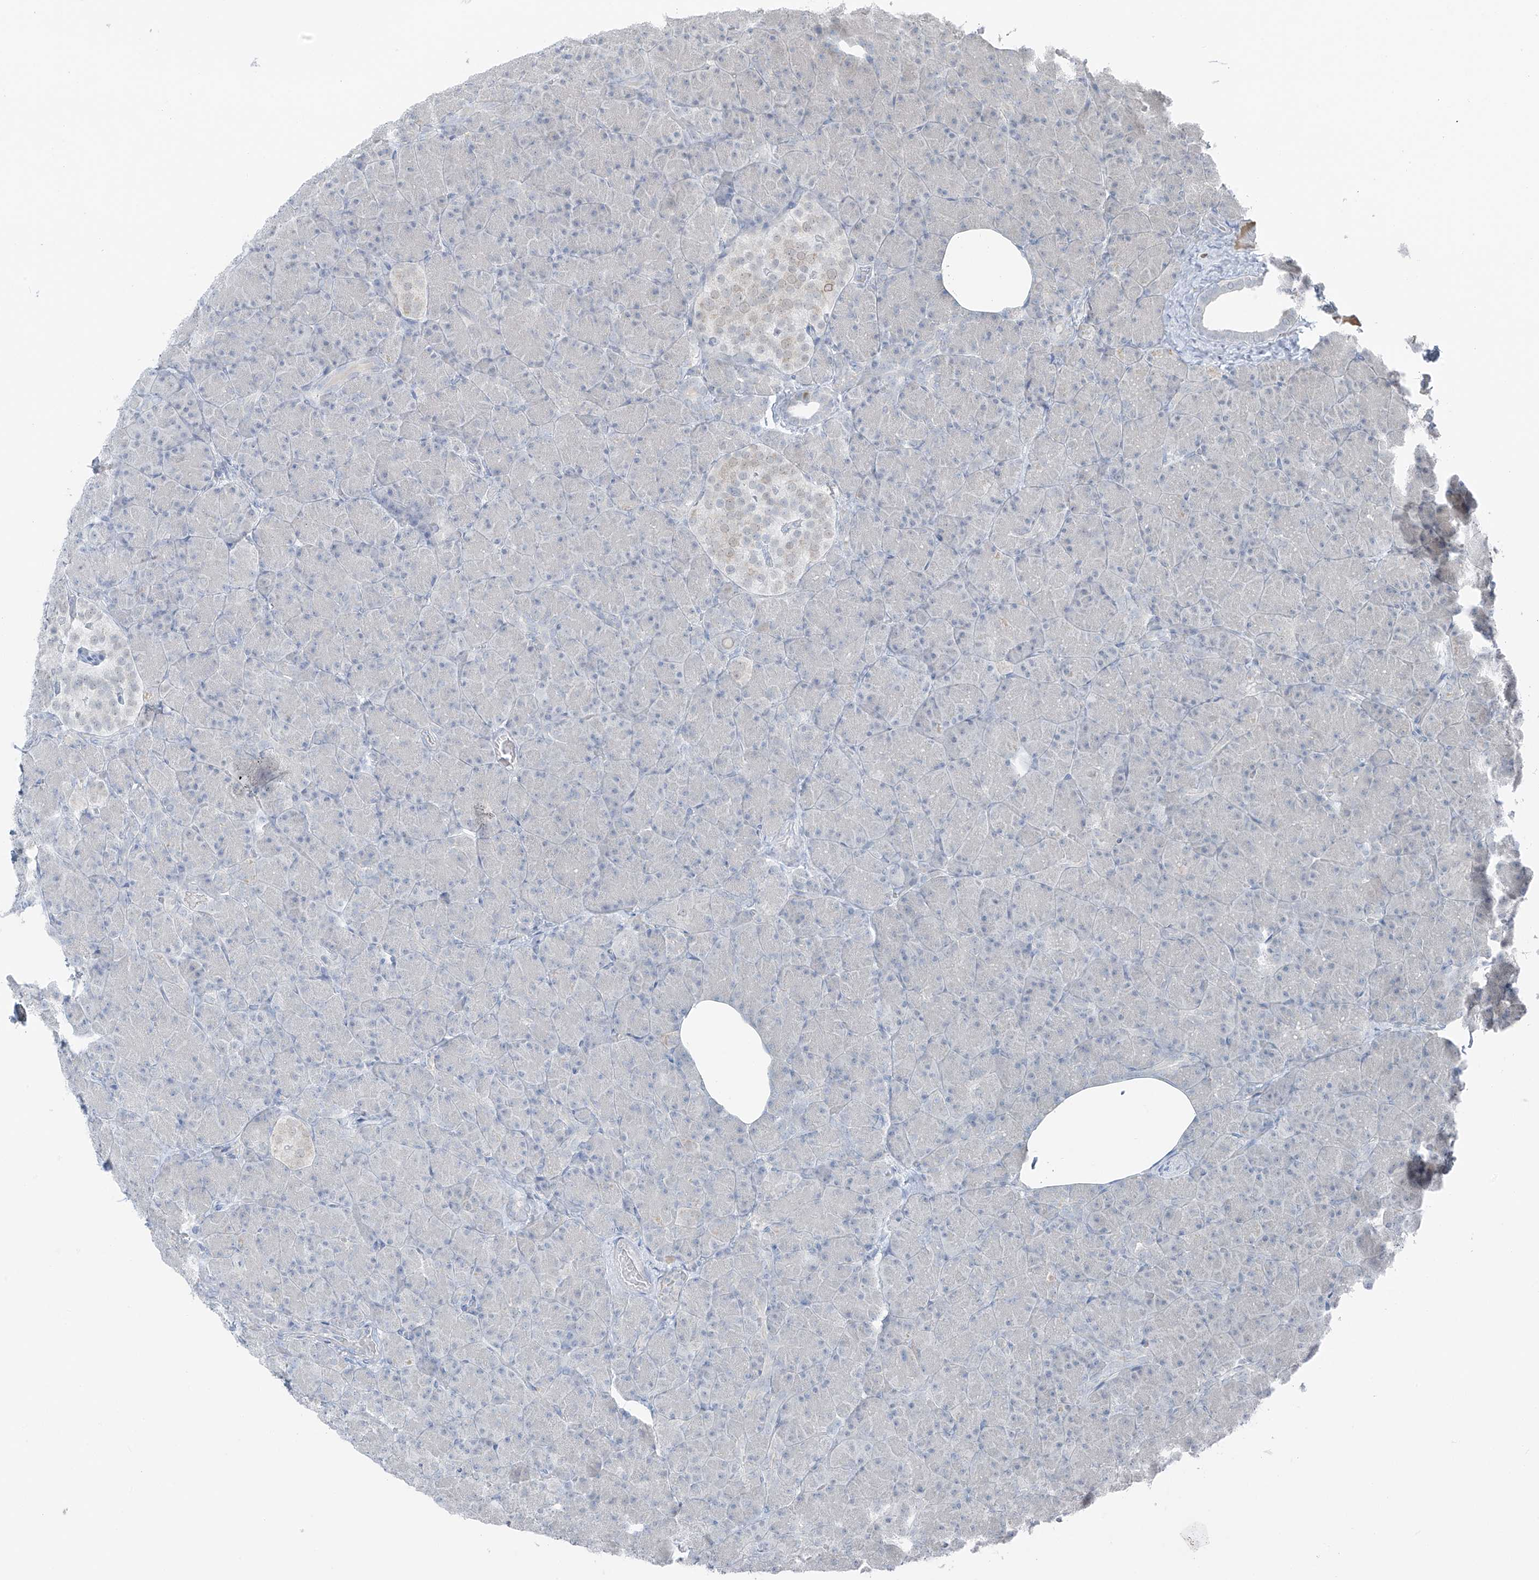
{"staining": {"intensity": "negative", "quantity": "none", "location": "none"}, "tissue": "pancreas", "cell_type": "Exocrine glandular cells", "image_type": "normal", "snomed": [{"axis": "morphology", "description": "Normal tissue, NOS"}, {"axis": "topography", "description": "Pancreas"}], "caption": "Immunohistochemical staining of unremarkable pancreas shows no significant expression in exocrine glandular cells. The staining was performed using DAB to visualize the protein expression in brown, while the nuclei were stained in blue with hematoxylin (Magnification: 20x).", "gene": "PRDM6", "patient": {"sex": "female", "age": 43}}